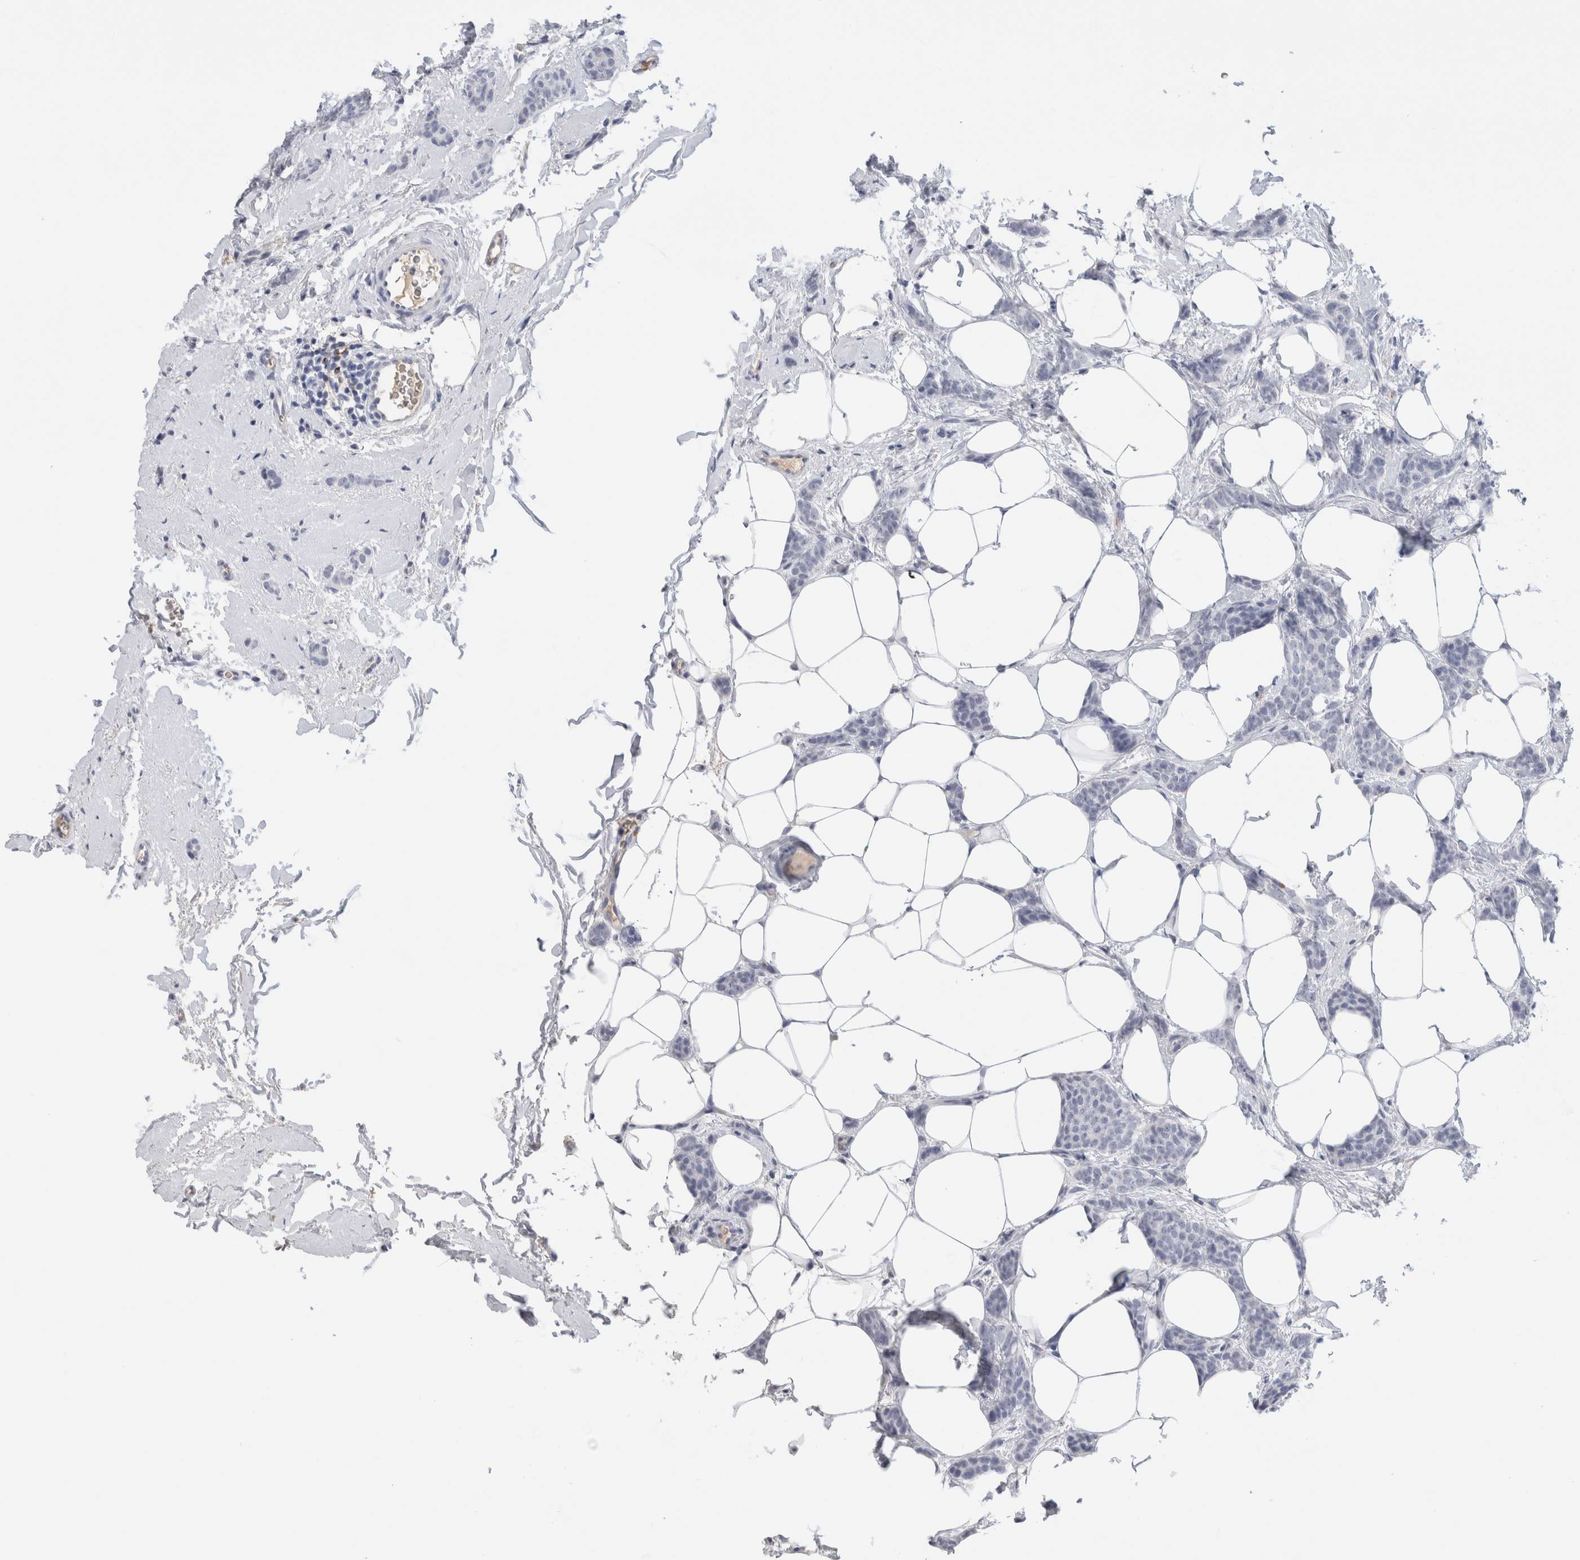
{"staining": {"intensity": "negative", "quantity": "none", "location": "none"}, "tissue": "breast cancer", "cell_type": "Tumor cells", "image_type": "cancer", "snomed": [{"axis": "morphology", "description": "Lobular carcinoma"}, {"axis": "topography", "description": "Skin"}, {"axis": "topography", "description": "Breast"}], "caption": "Immunohistochemical staining of breast cancer reveals no significant staining in tumor cells.", "gene": "LAMP3", "patient": {"sex": "female", "age": 46}}